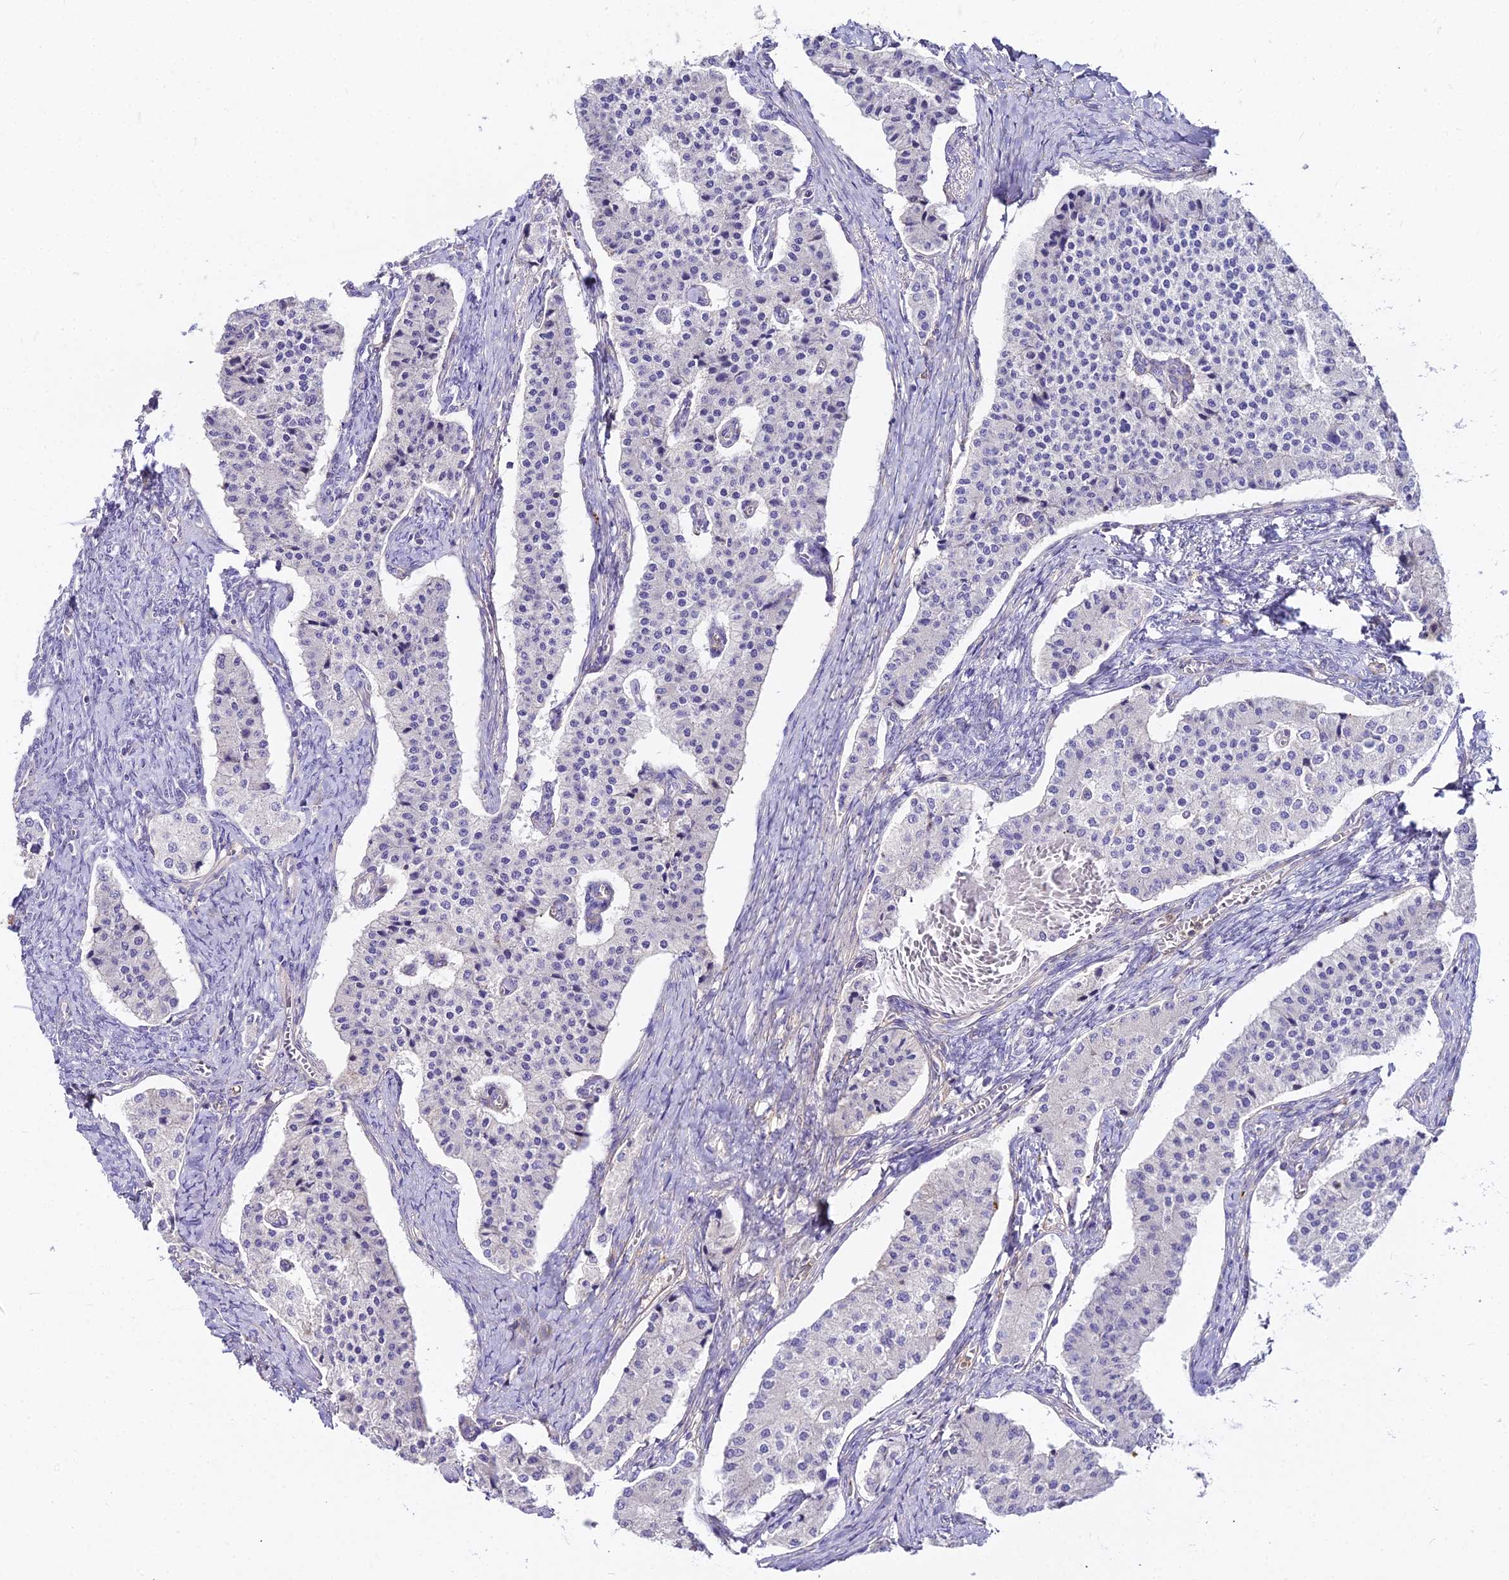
{"staining": {"intensity": "negative", "quantity": "none", "location": "none"}, "tissue": "carcinoid", "cell_type": "Tumor cells", "image_type": "cancer", "snomed": [{"axis": "morphology", "description": "Carcinoid, malignant, NOS"}, {"axis": "topography", "description": "Colon"}], "caption": "DAB immunohistochemical staining of carcinoid demonstrates no significant staining in tumor cells. Brightfield microscopy of immunohistochemistry stained with DAB (brown) and hematoxylin (blue), captured at high magnification.", "gene": "GLYAT", "patient": {"sex": "female", "age": 52}}